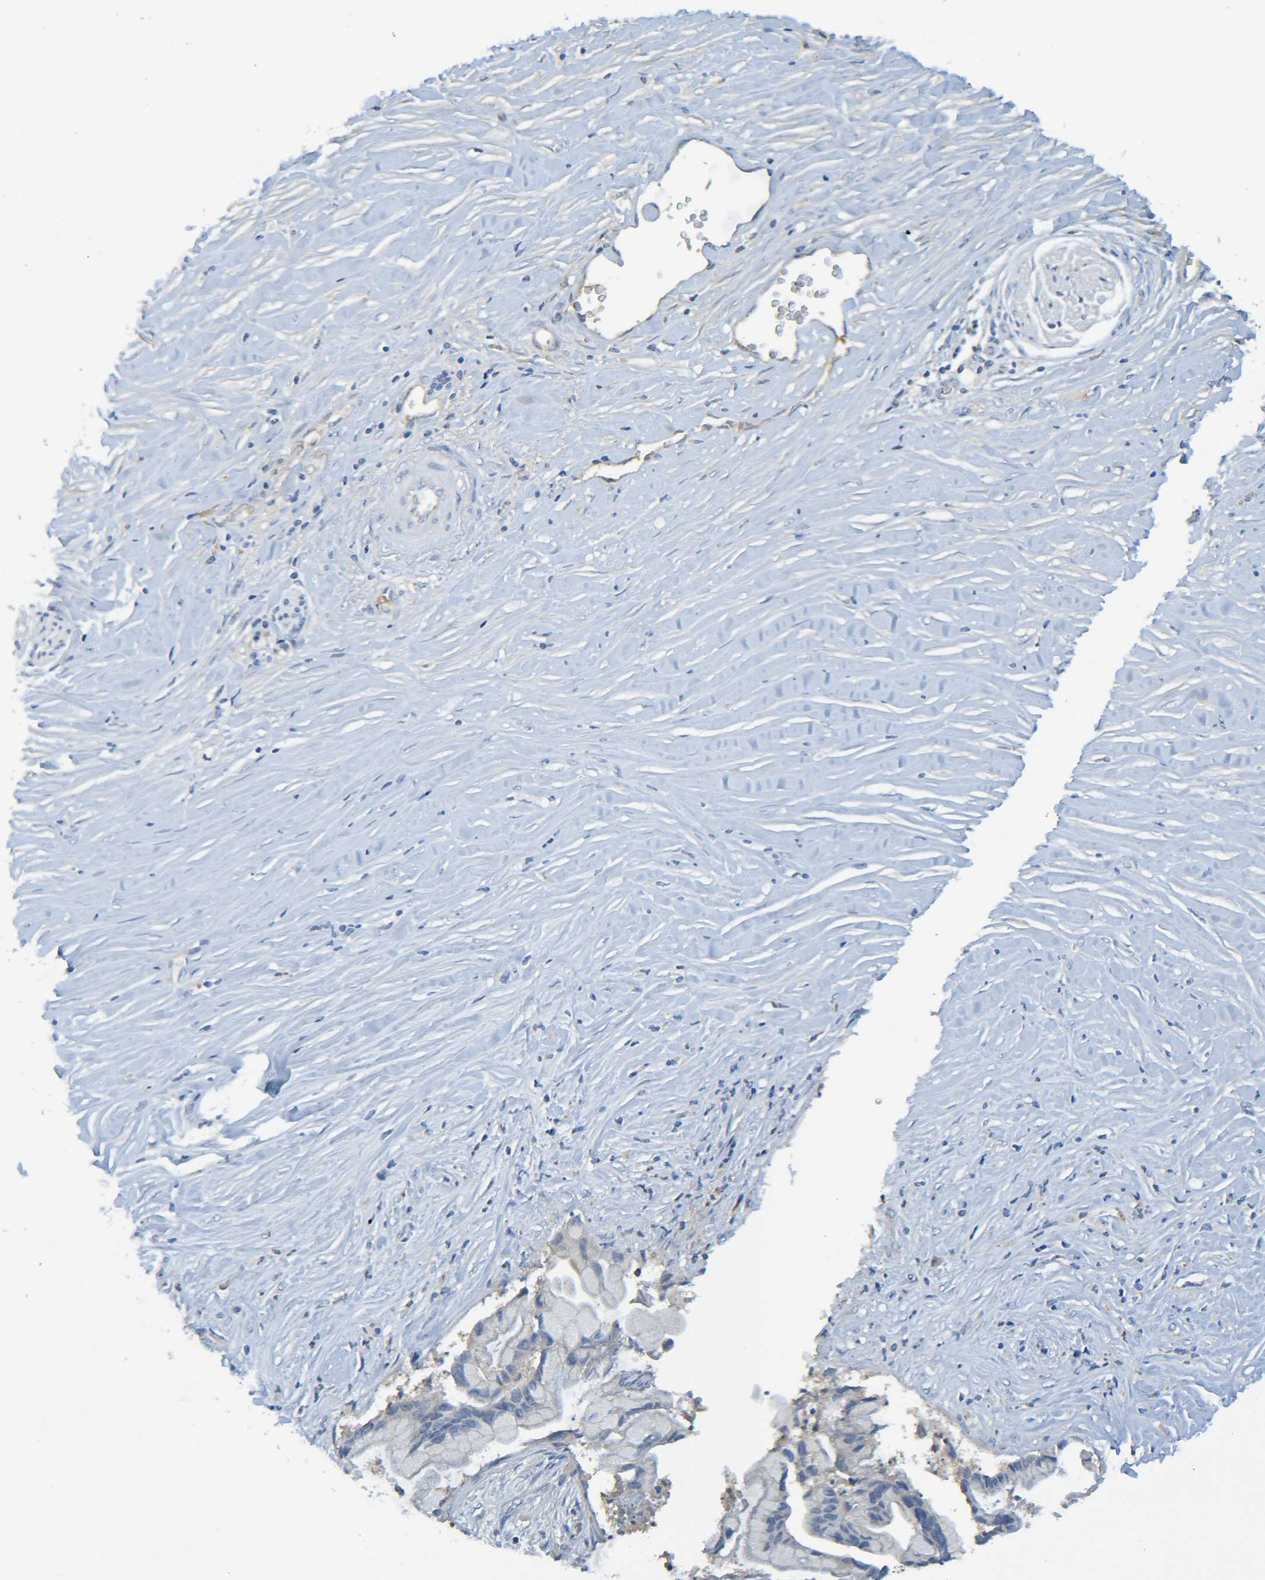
{"staining": {"intensity": "negative", "quantity": "none", "location": "none"}, "tissue": "pancreatic cancer", "cell_type": "Tumor cells", "image_type": "cancer", "snomed": [{"axis": "morphology", "description": "Adenocarcinoma, NOS"}, {"axis": "topography", "description": "Pancreas"}], "caption": "Image shows no significant protein positivity in tumor cells of pancreatic adenocarcinoma. (DAB immunohistochemistry (IHC), high magnification).", "gene": "C1QA", "patient": {"sex": "female", "age": 59}}